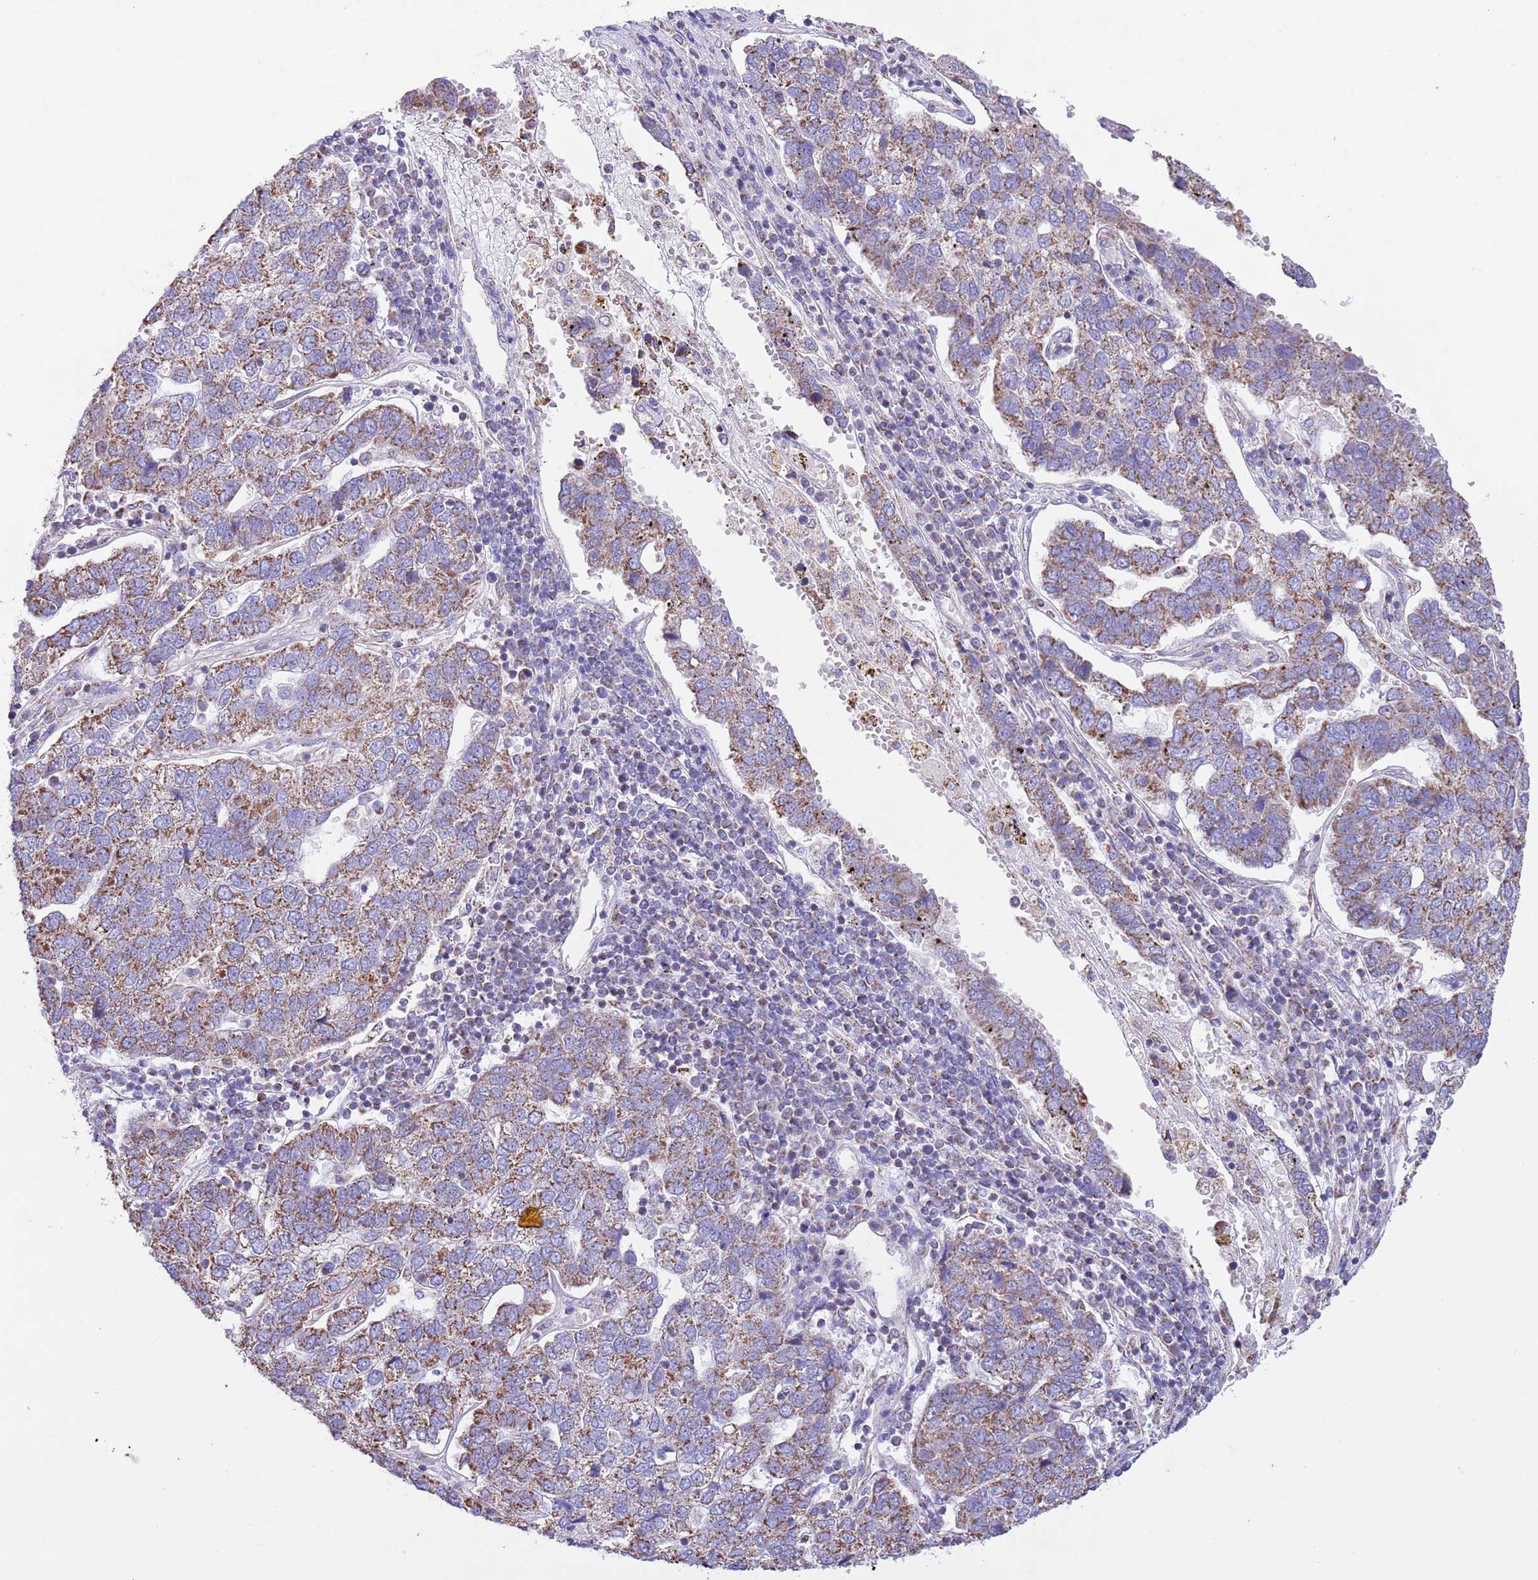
{"staining": {"intensity": "moderate", "quantity": "25%-75%", "location": "cytoplasmic/membranous"}, "tissue": "pancreatic cancer", "cell_type": "Tumor cells", "image_type": "cancer", "snomed": [{"axis": "morphology", "description": "Adenocarcinoma, NOS"}, {"axis": "topography", "description": "Pancreas"}], "caption": "This is a micrograph of immunohistochemistry staining of adenocarcinoma (pancreatic), which shows moderate staining in the cytoplasmic/membranous of tumor cells.", "gene": "TEKTIP1", "patient": {"sex": "female", "age": 61}}